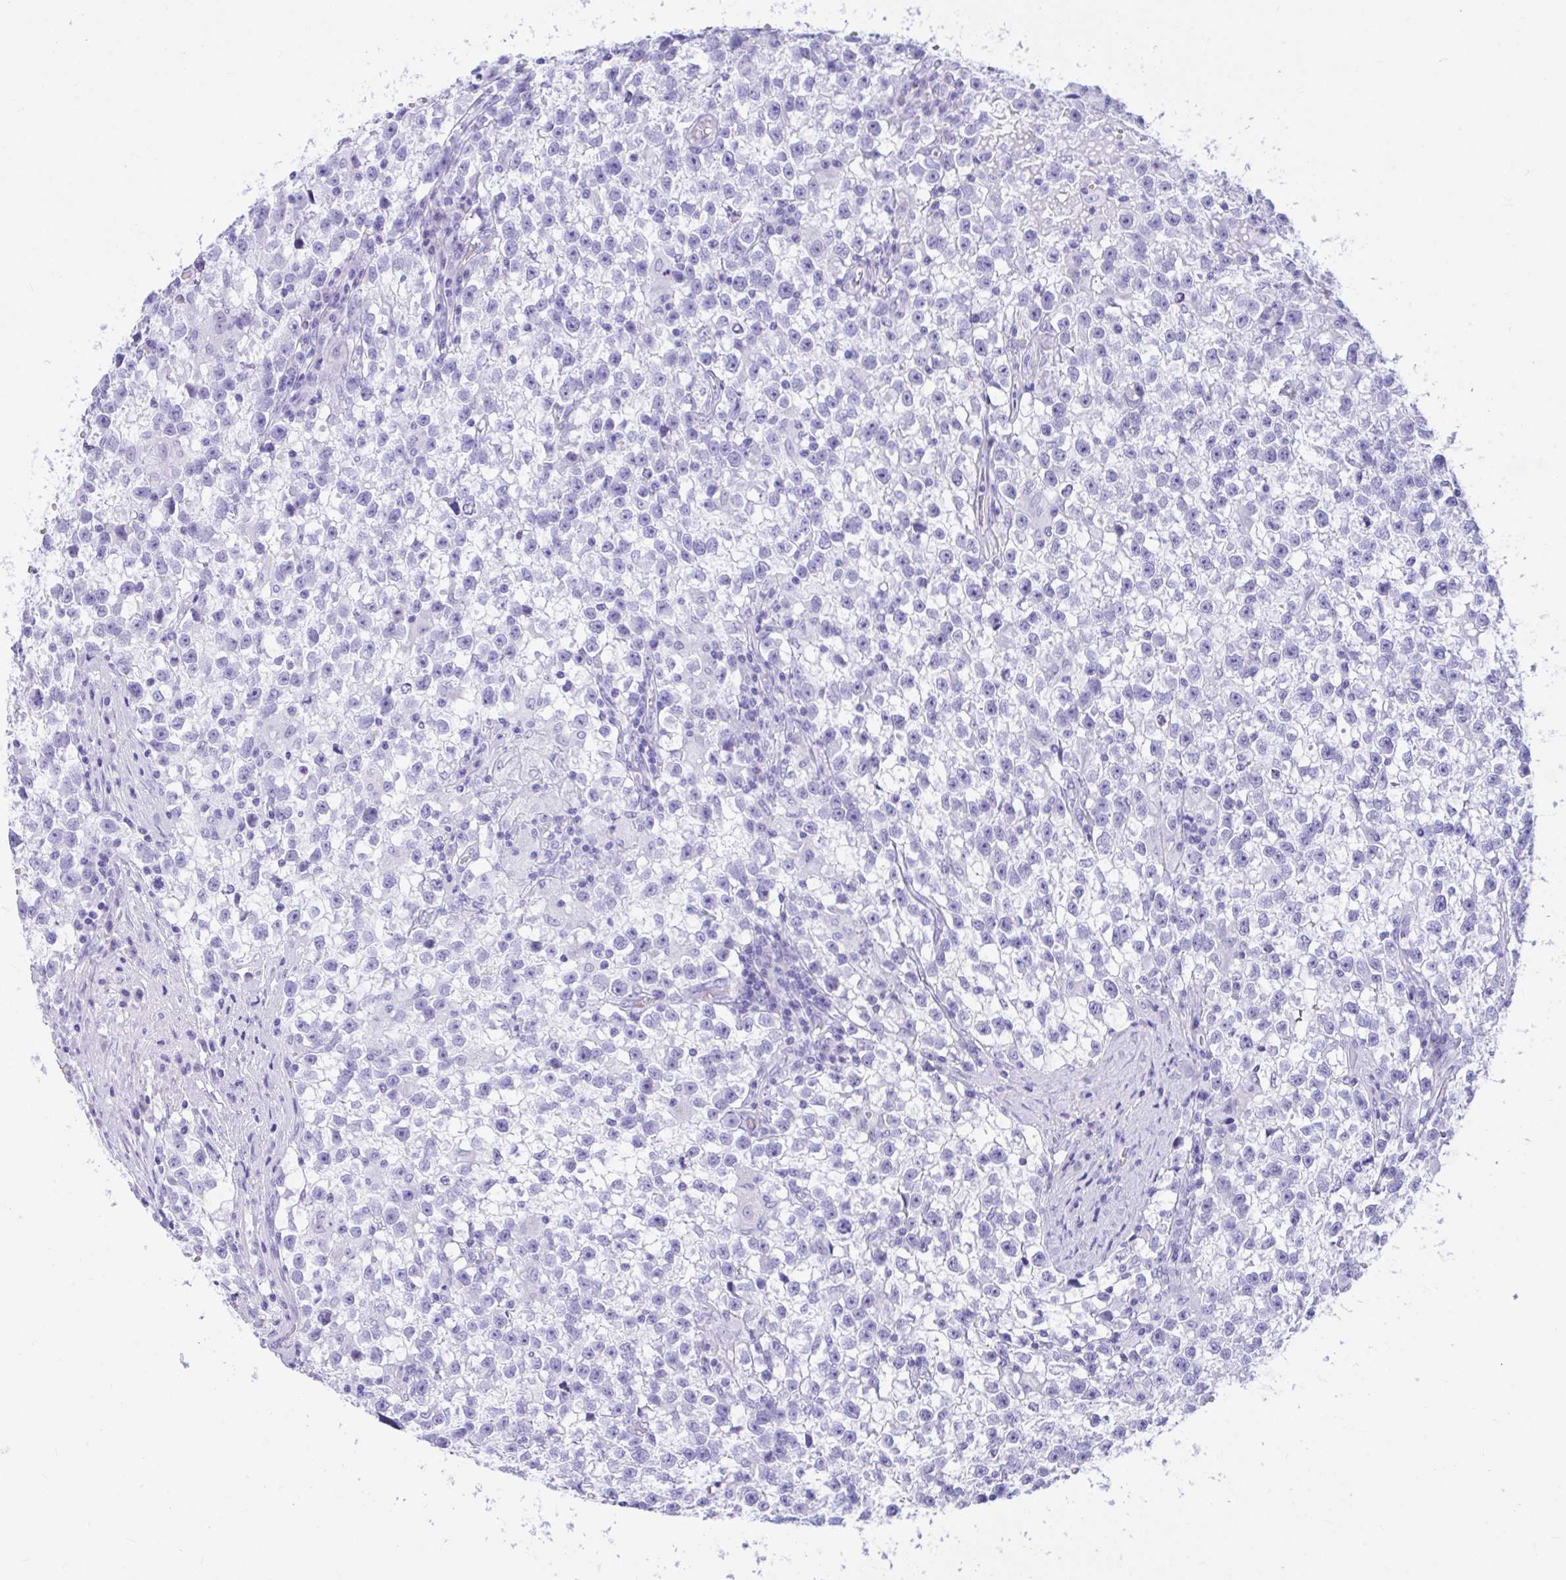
{"staining": {"intensity": "negative", "quantity": "none", "location": "none"}, "tissue": "testis cancer", "cell_type": "Tumor cells", "image_type": "cancer", "snomed": [{"axis": "morphology", "description": "Seminoma, NOS"}, {"axis": "topography", "description": "Testis"}], "caption": "The image demonstrates no significant expression in tumor cells of testis cancer (seminoma).", "gene": "SEL1L2", "patient": {"sex": "male", "age": 31}}